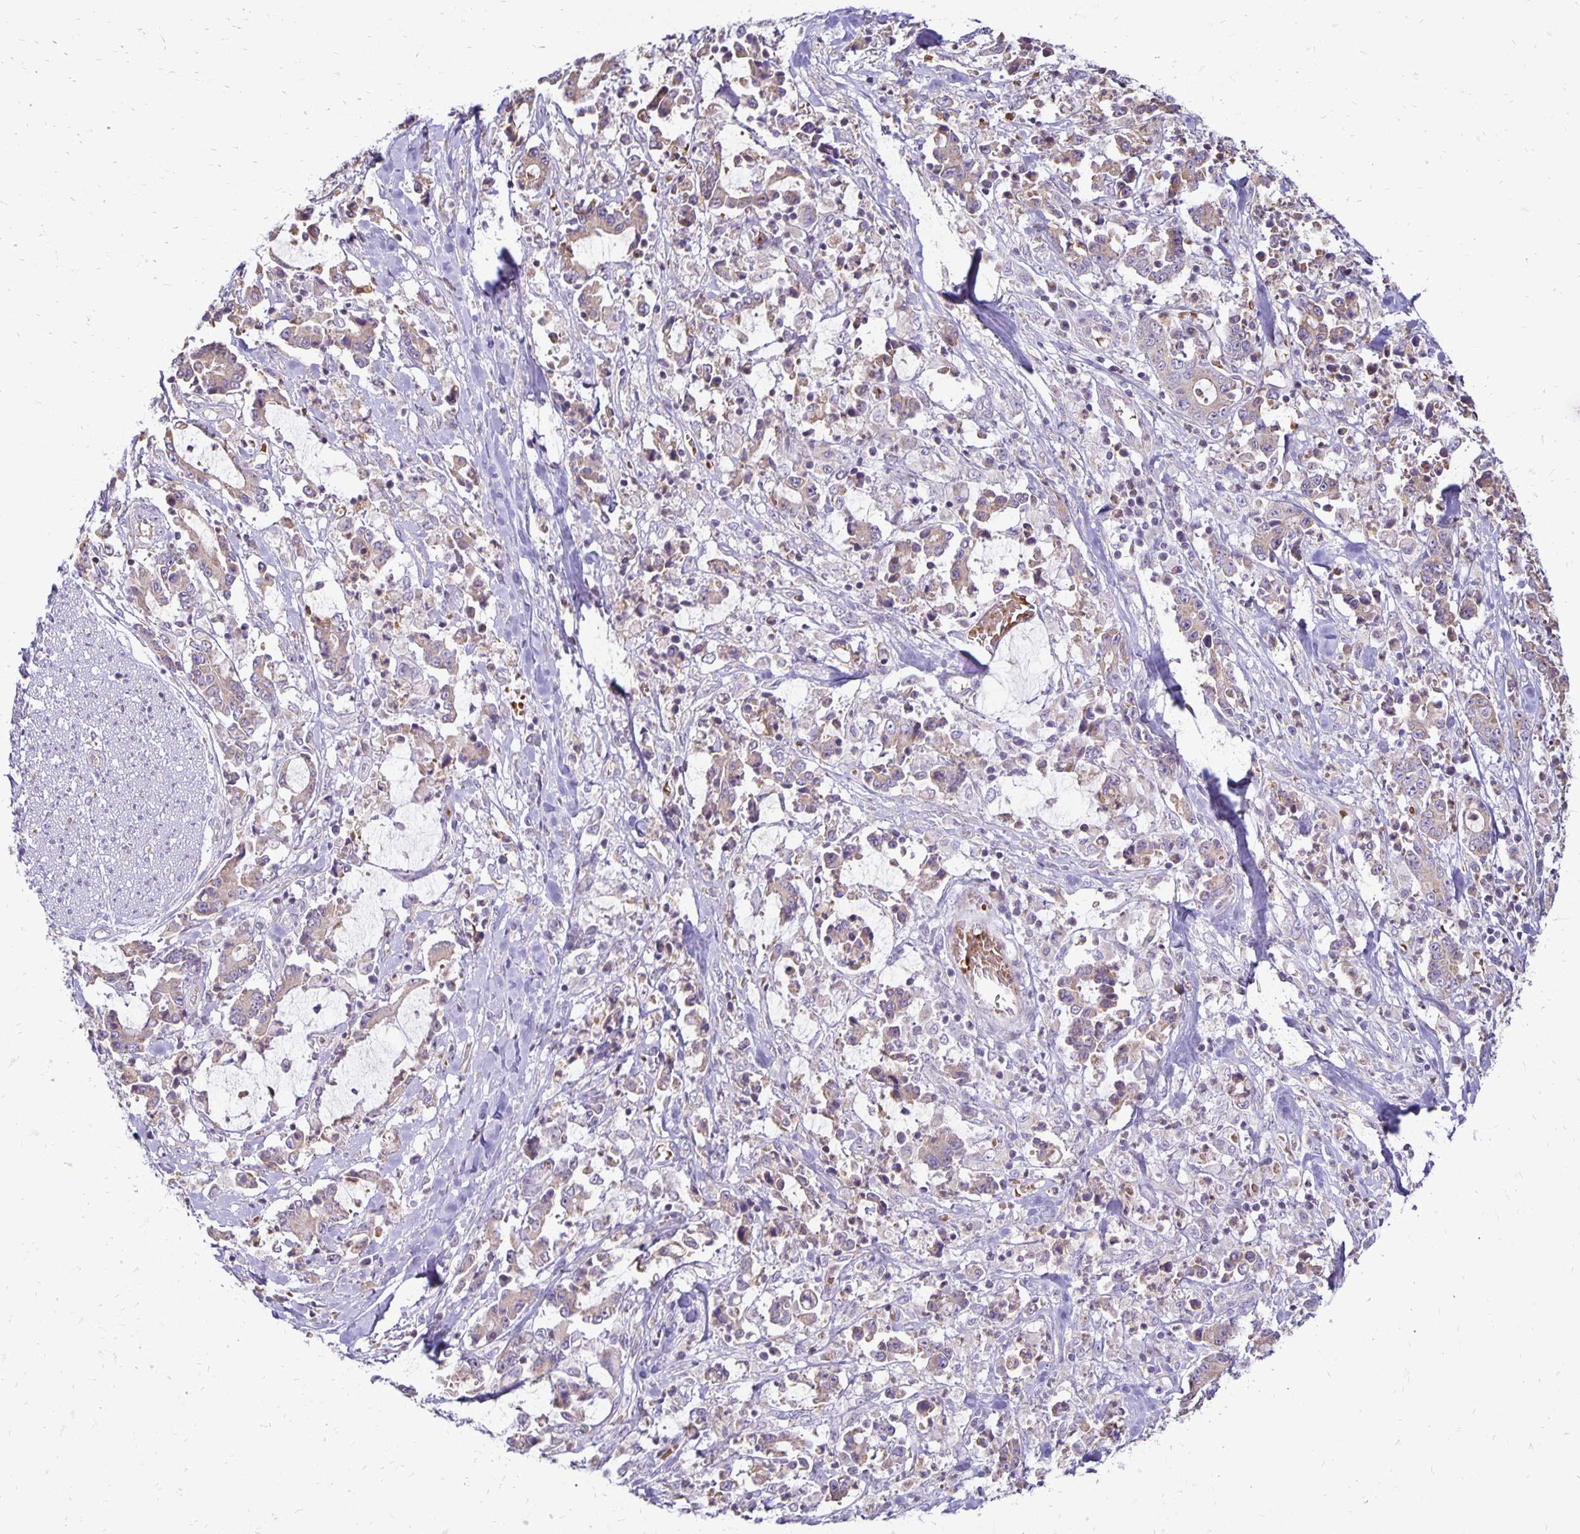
{"staining": {"intensity": "weak", "quantity": "25%-75%", "location": "cytoplasmic/membranous"}, "tissue": "stomach cancer", "cell_type": "Tumor cells", "image_type": "cancer", "snomed": [{"axis": "morphology", "description": "Adenocarcinoma, NOS"}, {"axis": "topography", "description": "Stomach, upper"}], "caption": "Tumor cells demonstrate weak cytoplasmic/membranous positivity in approximately 25%-75% of cells in adenocarcinoma (stomach). (DAB (3,3'-diaminobenzidine) IHC with brightfield microscopy, high magnification).", "gene": "FN3K", "patient": {"sex": "male", "age": 68}}